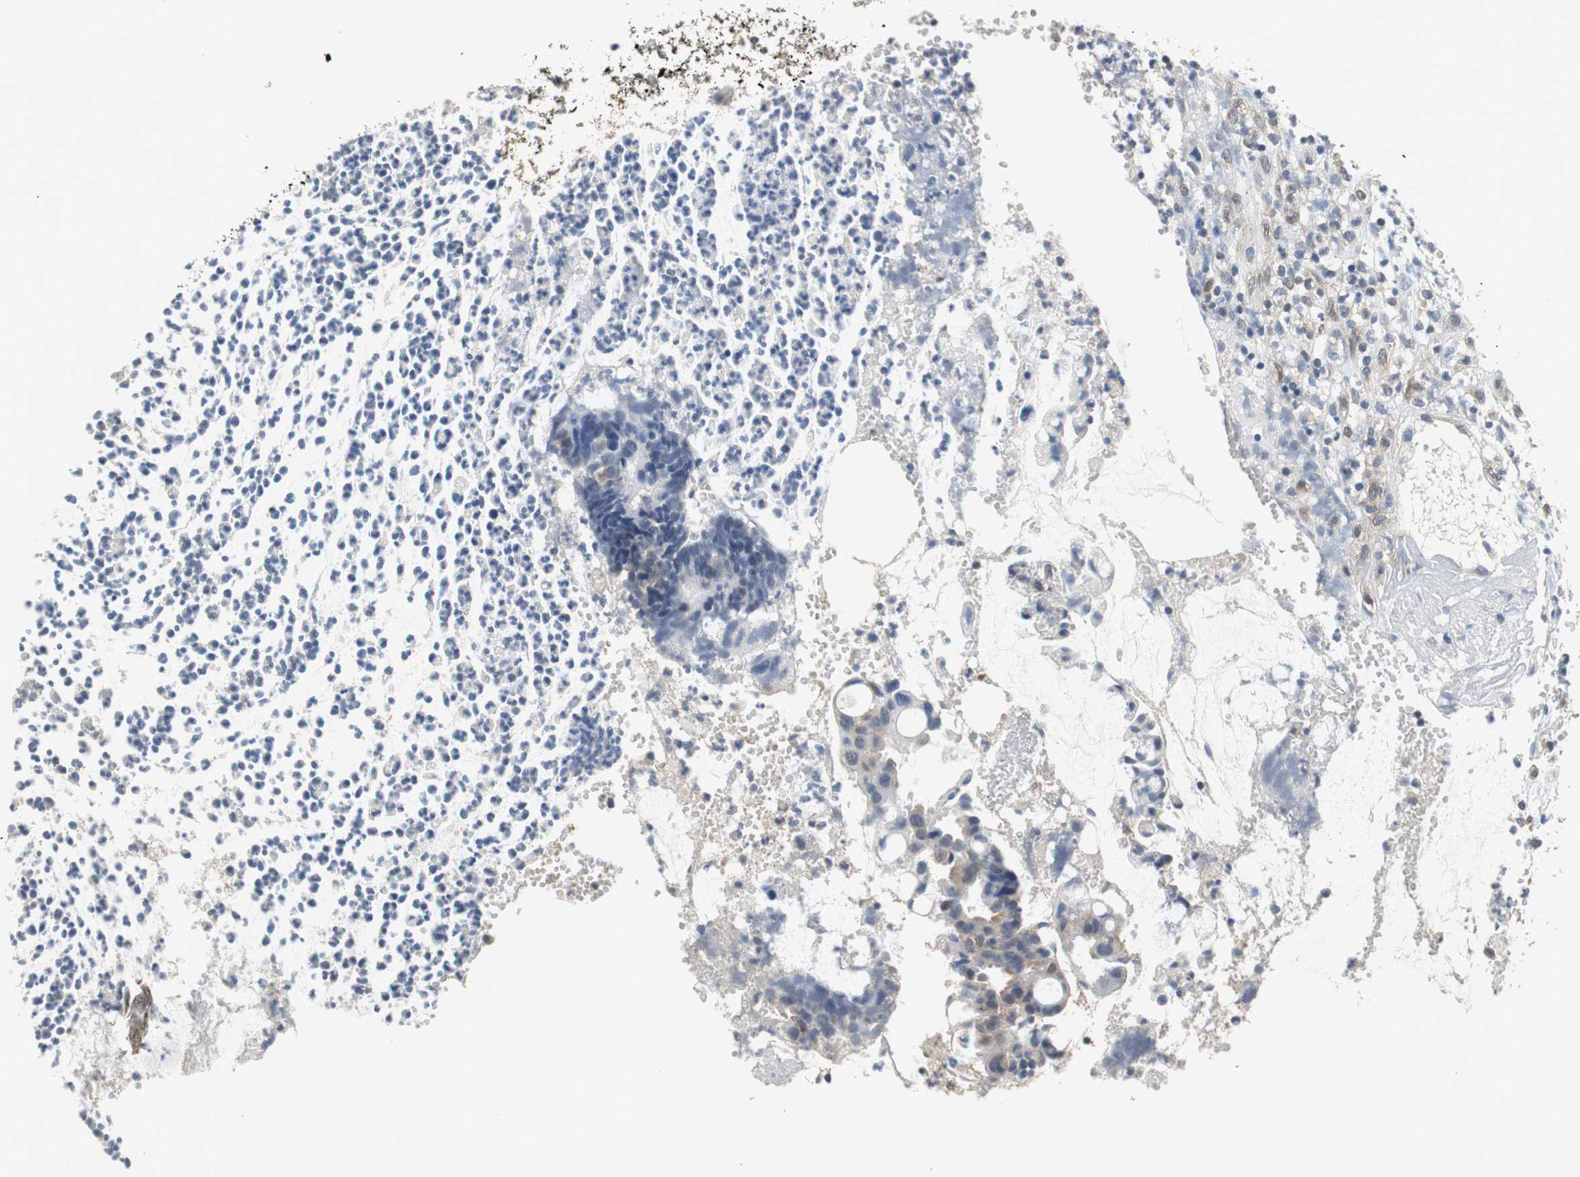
{"staining": {"intensity": "moderate", "quantity": ">75%", "location": "cytoplasmic/membranous"}, "tissue": "colorectal cancer", "cell_type": "Tumor cells", "image_type": "cancer", "snomed": [{"axis": "morphology", "description": "Adenocarcinoma, NOS"}, {"axis": "topography", "description": "Colon"}], "caption": "Human colorectal adenocarcinoma stained for a protein (brown) exhibits moderate cytoplasmic/membranous positive expression in about >75% of tumor cells.", "gene": "UBQLN2", "patient": {"sex": "female", "age": 57}}